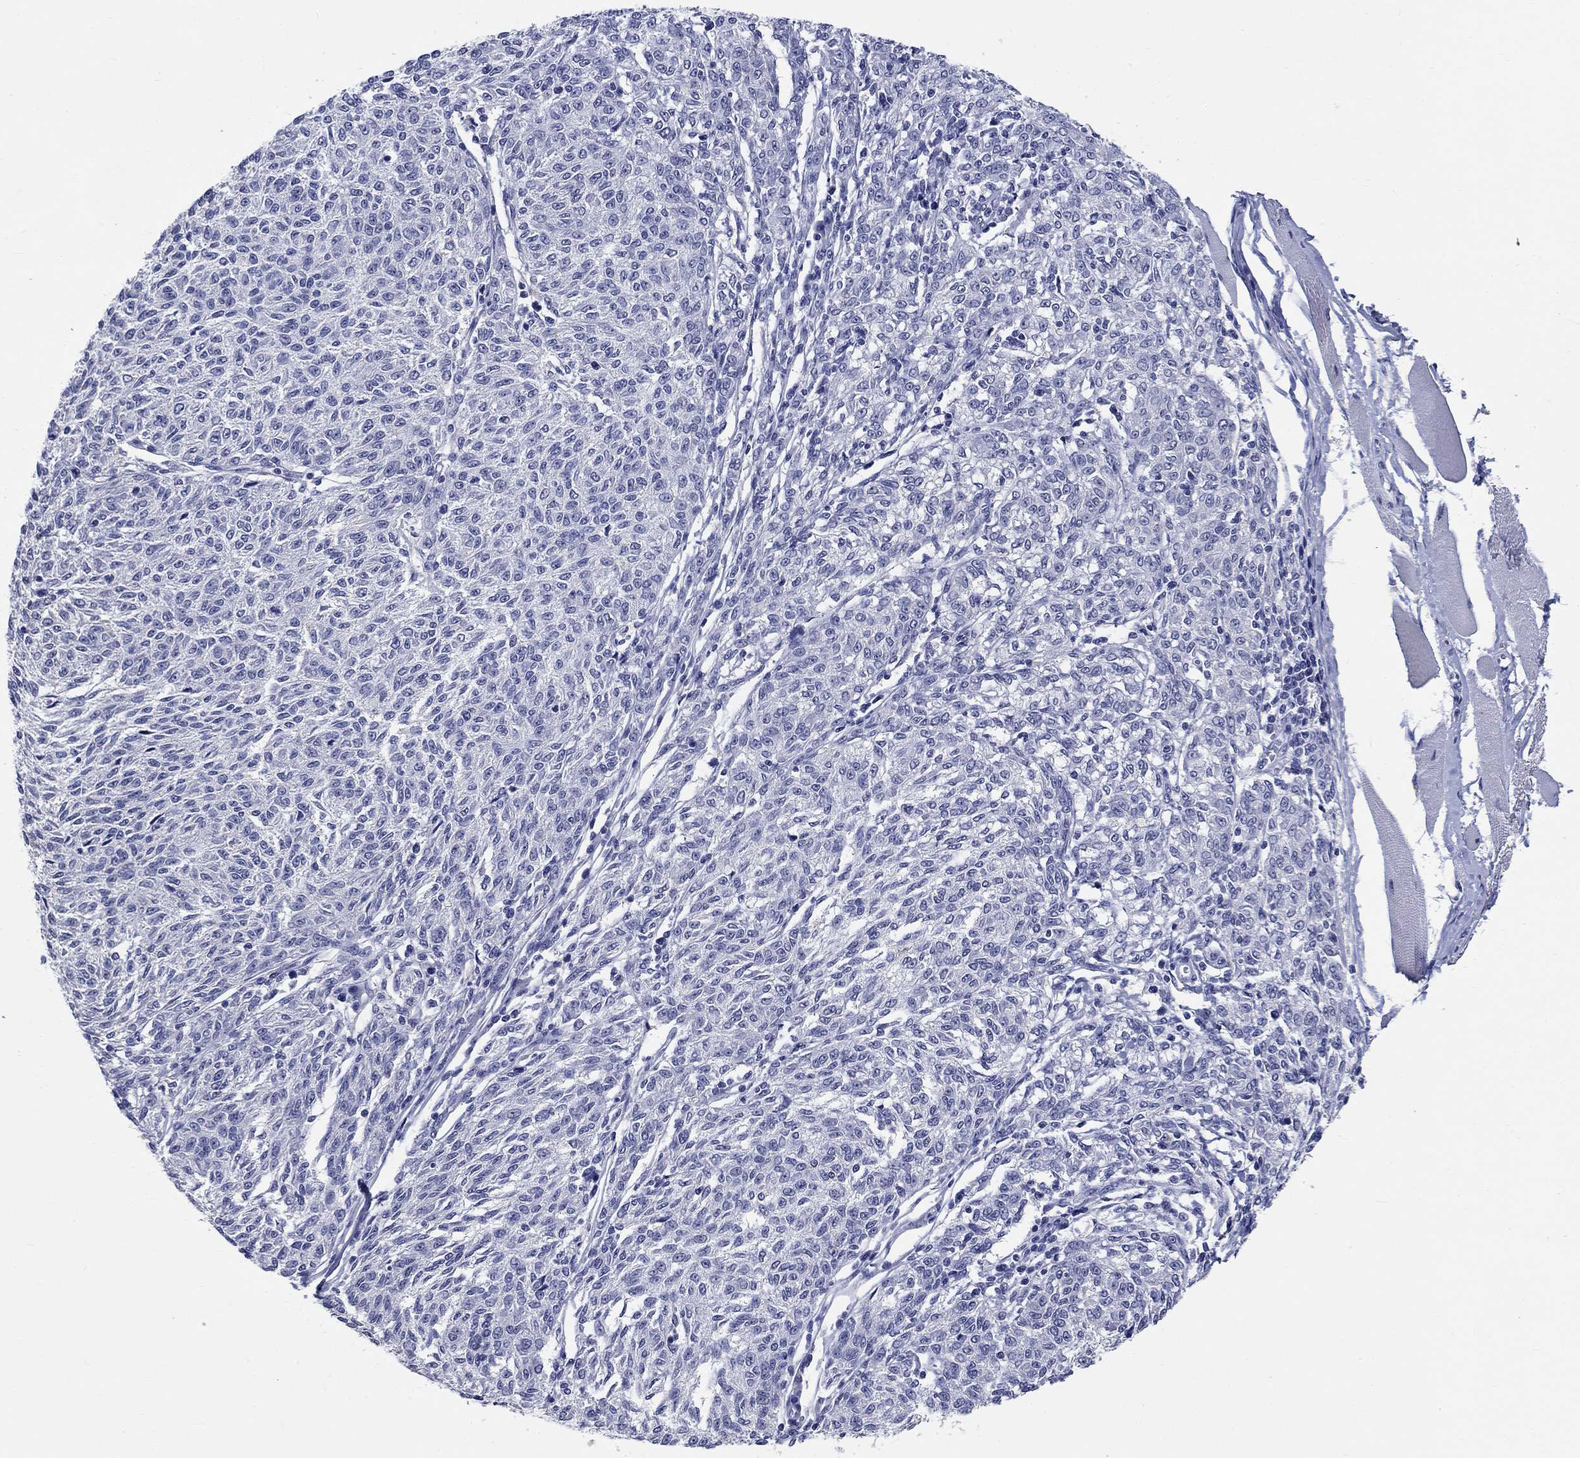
{"staining": {"intensity": "negative", "quantity": "none", "location": "none"}, "tissue": "melanoma", "cell_type": "Tumor cells", "image_type": "cancer", "snomed": [{"axis": "morphology", "description": "Malignant melanoma, NOS"}, {"axis": "topography", "description": "Skin"}], "caption": "DAB immunohistochemical staining of melanoma demonstrates no significant expression in tumor cells. (DAB (3,3'-diaminobenzidine) immunohistochemistry (IHC), high magnification).", "gene": "GRIN1", "patient": {"sex": "female", "age": 72}}